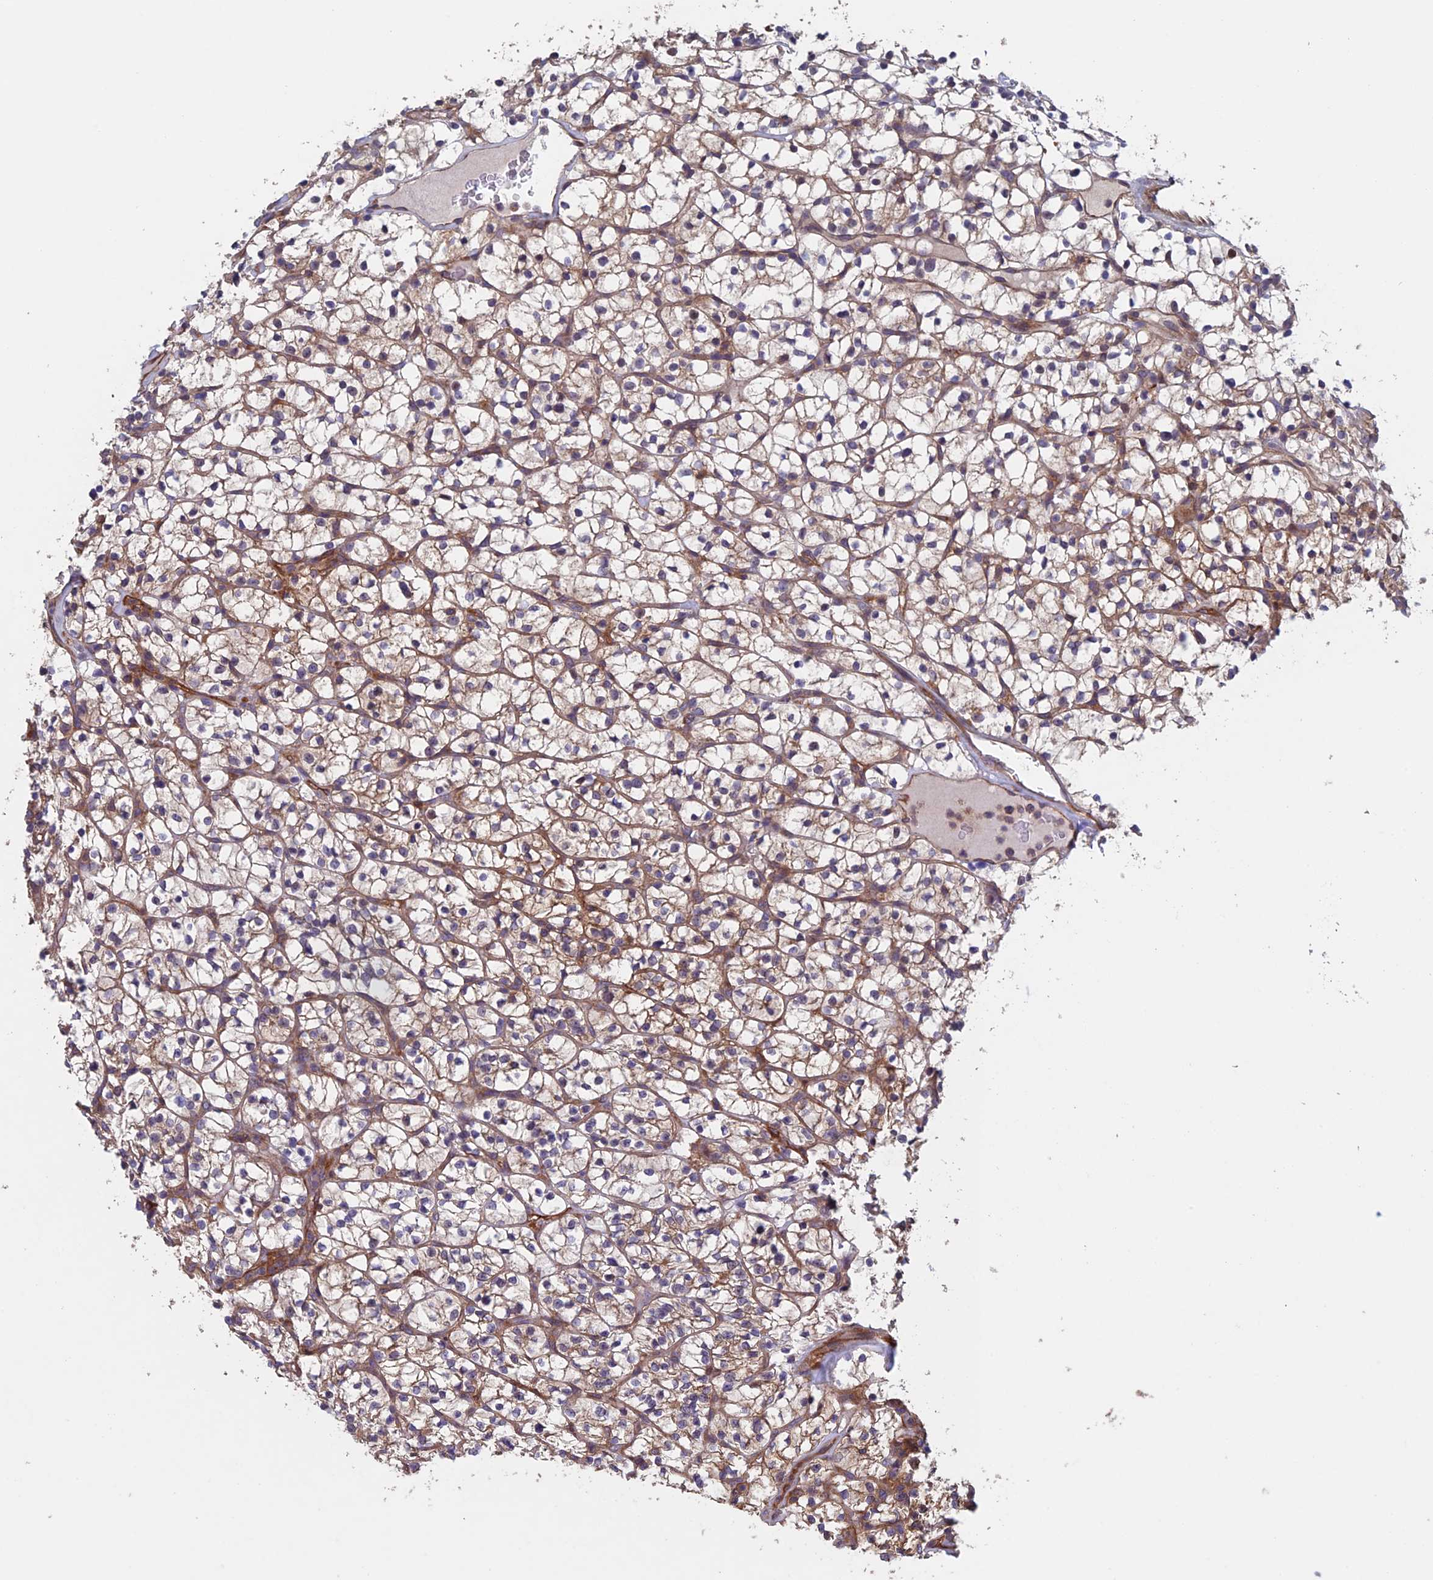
{"staining": {"intensity": "weak", "quantity": ">75%", "location": "cytoplasmic/membranous"}, "tissue": "renal cancer", "cell_type": "Tumor cells", "image_type": "cancer", "snomed": [{"axis": "morphology", "description": "Adenocarcinoma, NOS"}, {"axis": "topography", "description": "Kidney"}], "caption": "Adenocarcinoma (renal) tissue displays weak cytoplasmic/membranous staining in about >75% of tumor cells", "gene": "NUDT16L1", "patient": {"sex": "female", "age": 64}}